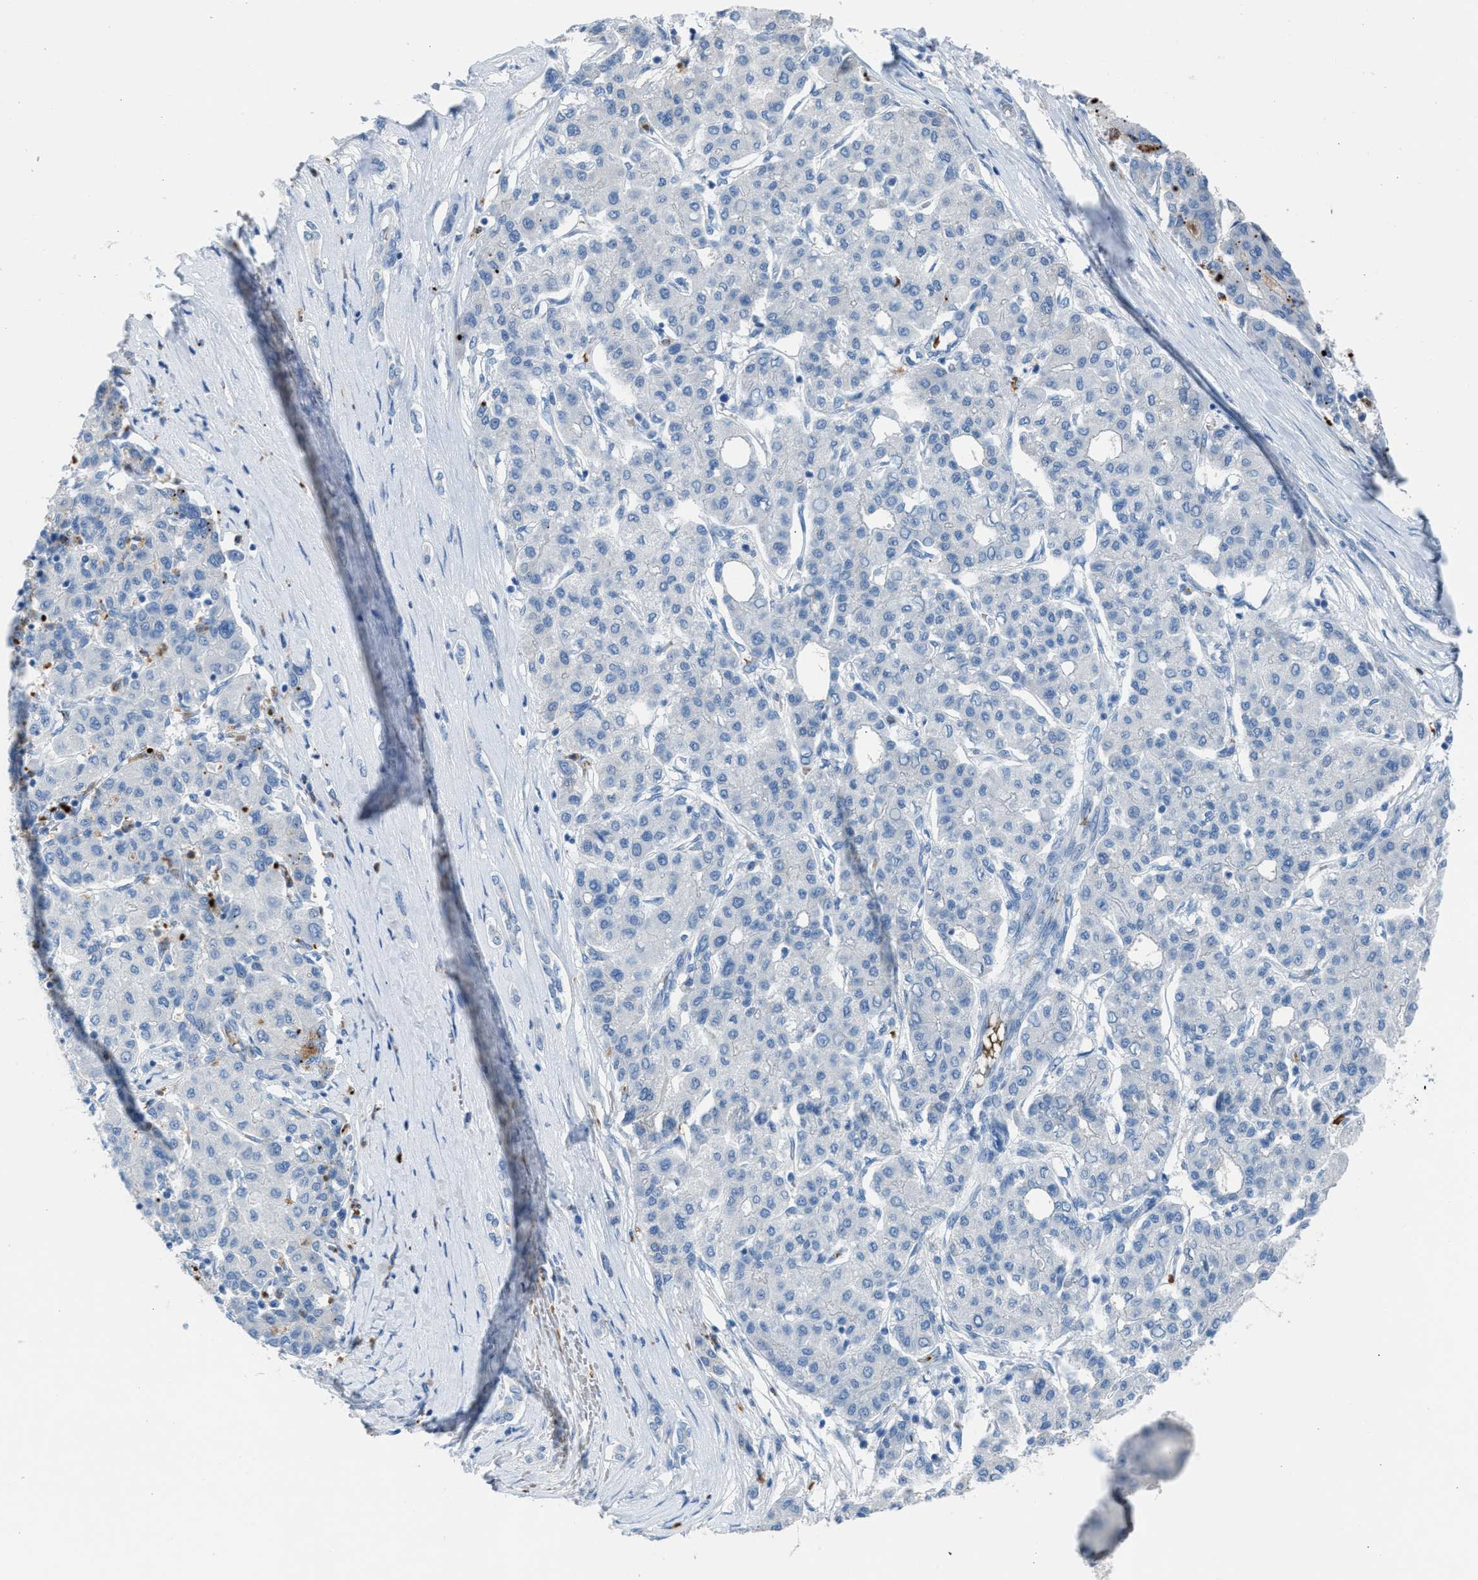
{"staining": {"intensity": "negative", "quantity": "none", "location": "none"}, "tissue": "liver cancer", "cell_type": "Tumor cells", "image_type": "cancer", "snomed": [{"axis": "morphology", "description": "Carcinoma, Hepatocellular, NOS"}, {"axis": "topography", "description": "Liver"}], "caption": "An immunohistochemistry (IHC) histopathology image of hepatocellular carcinoma (liver) is shown. There is no staining in tumor cells of hepatocellular carcinoma (liver).", "gene": "CFAP77", "patient": {"sex": "male", "age": 65}}